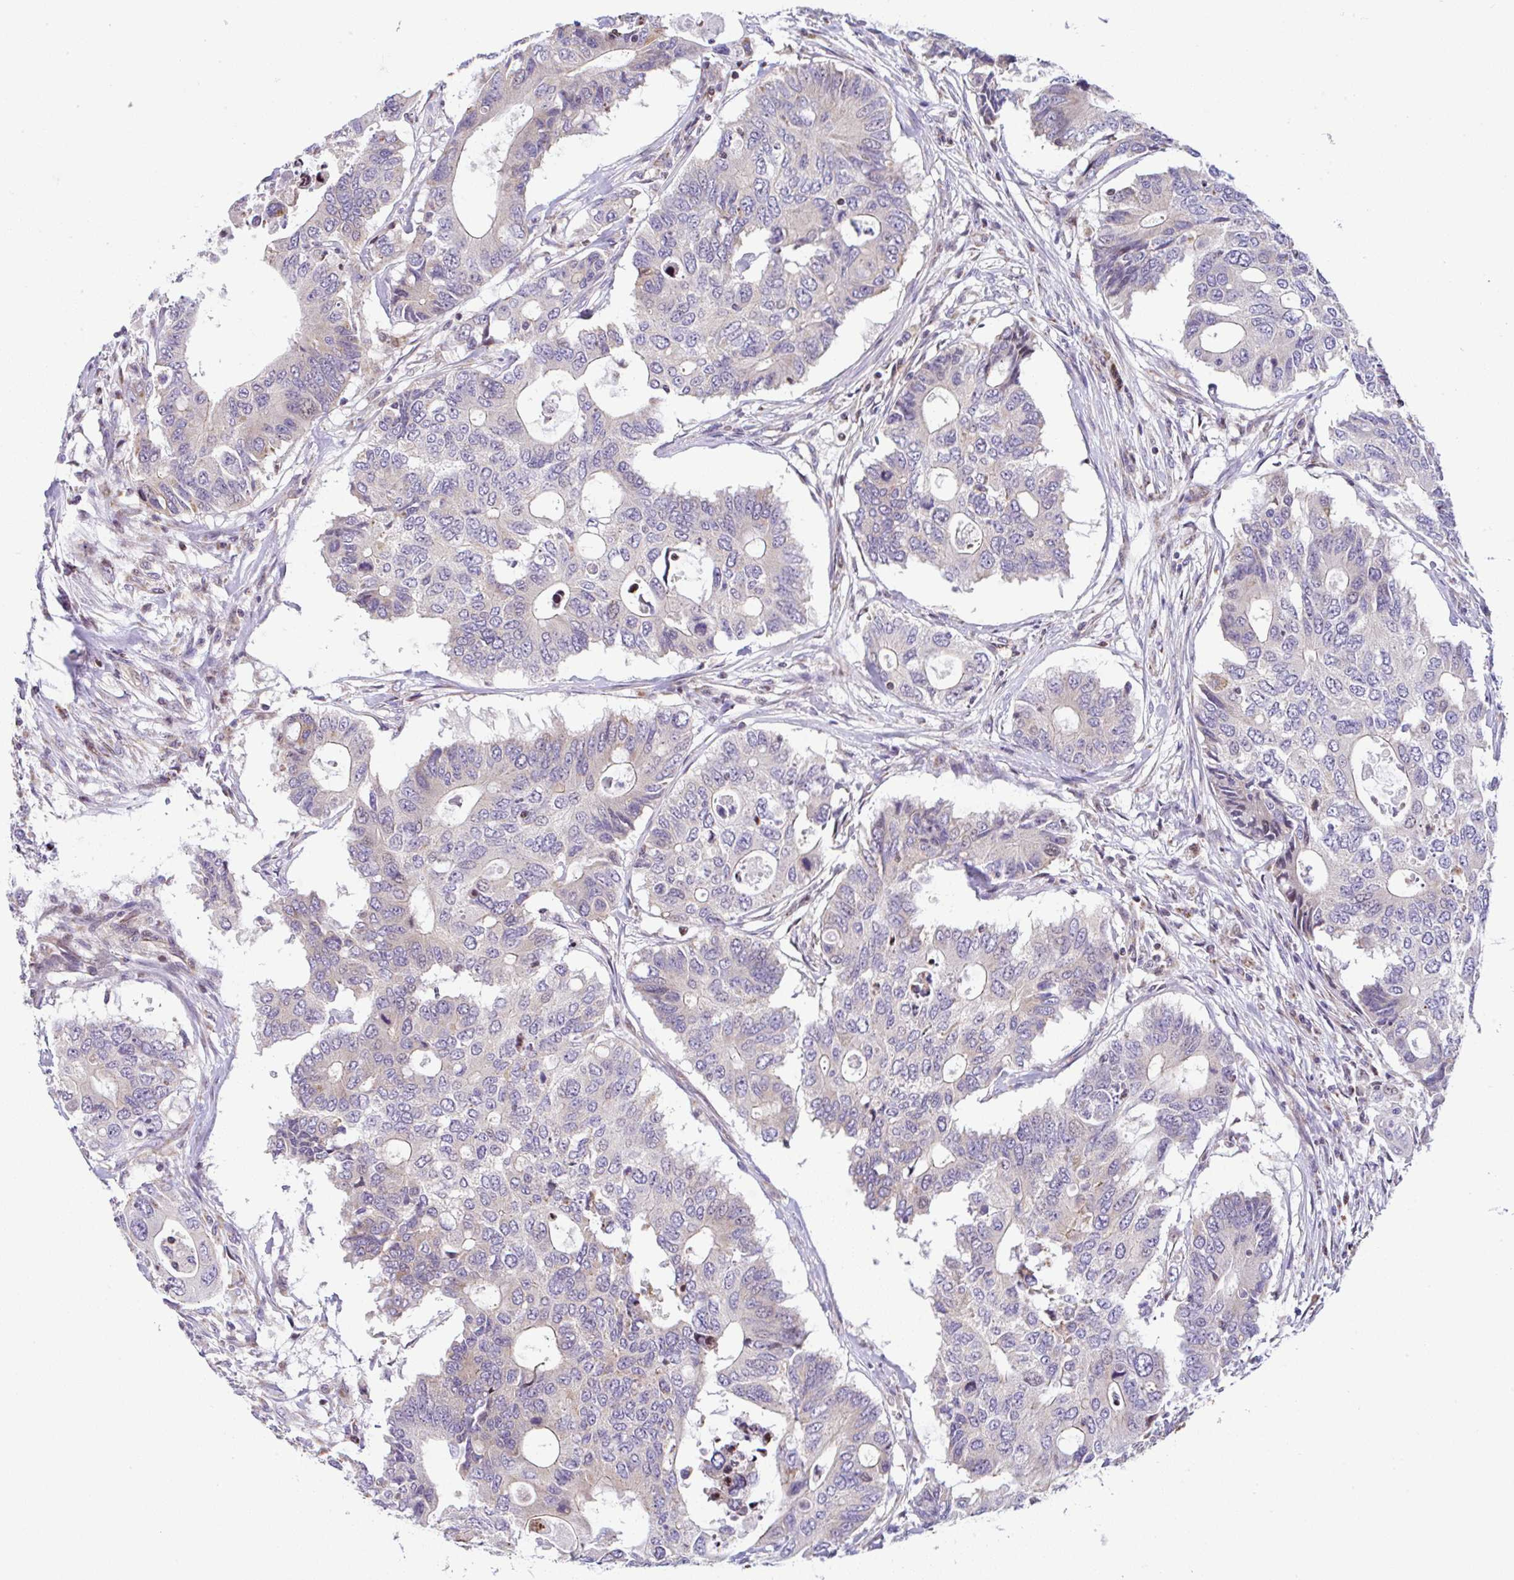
{"staining": {"intensity": "negative", "quantity": "none", "location": "none"}, "tissue": "colorectal cancer", "cell_type": "Tumor cells", "image_type": "cancer", "snomed": [{"axis": "morphology", "description": "Adenocarcinoma, NOS"}, {"axis": "topography", "description": "Colon"}], "caption": "Immunohistochemistry of colorectal adenocarcinoma reveals no expression in tumor cells.", "gene": "FIGNL1", "patient": {"sex": "male", "age": 71}}